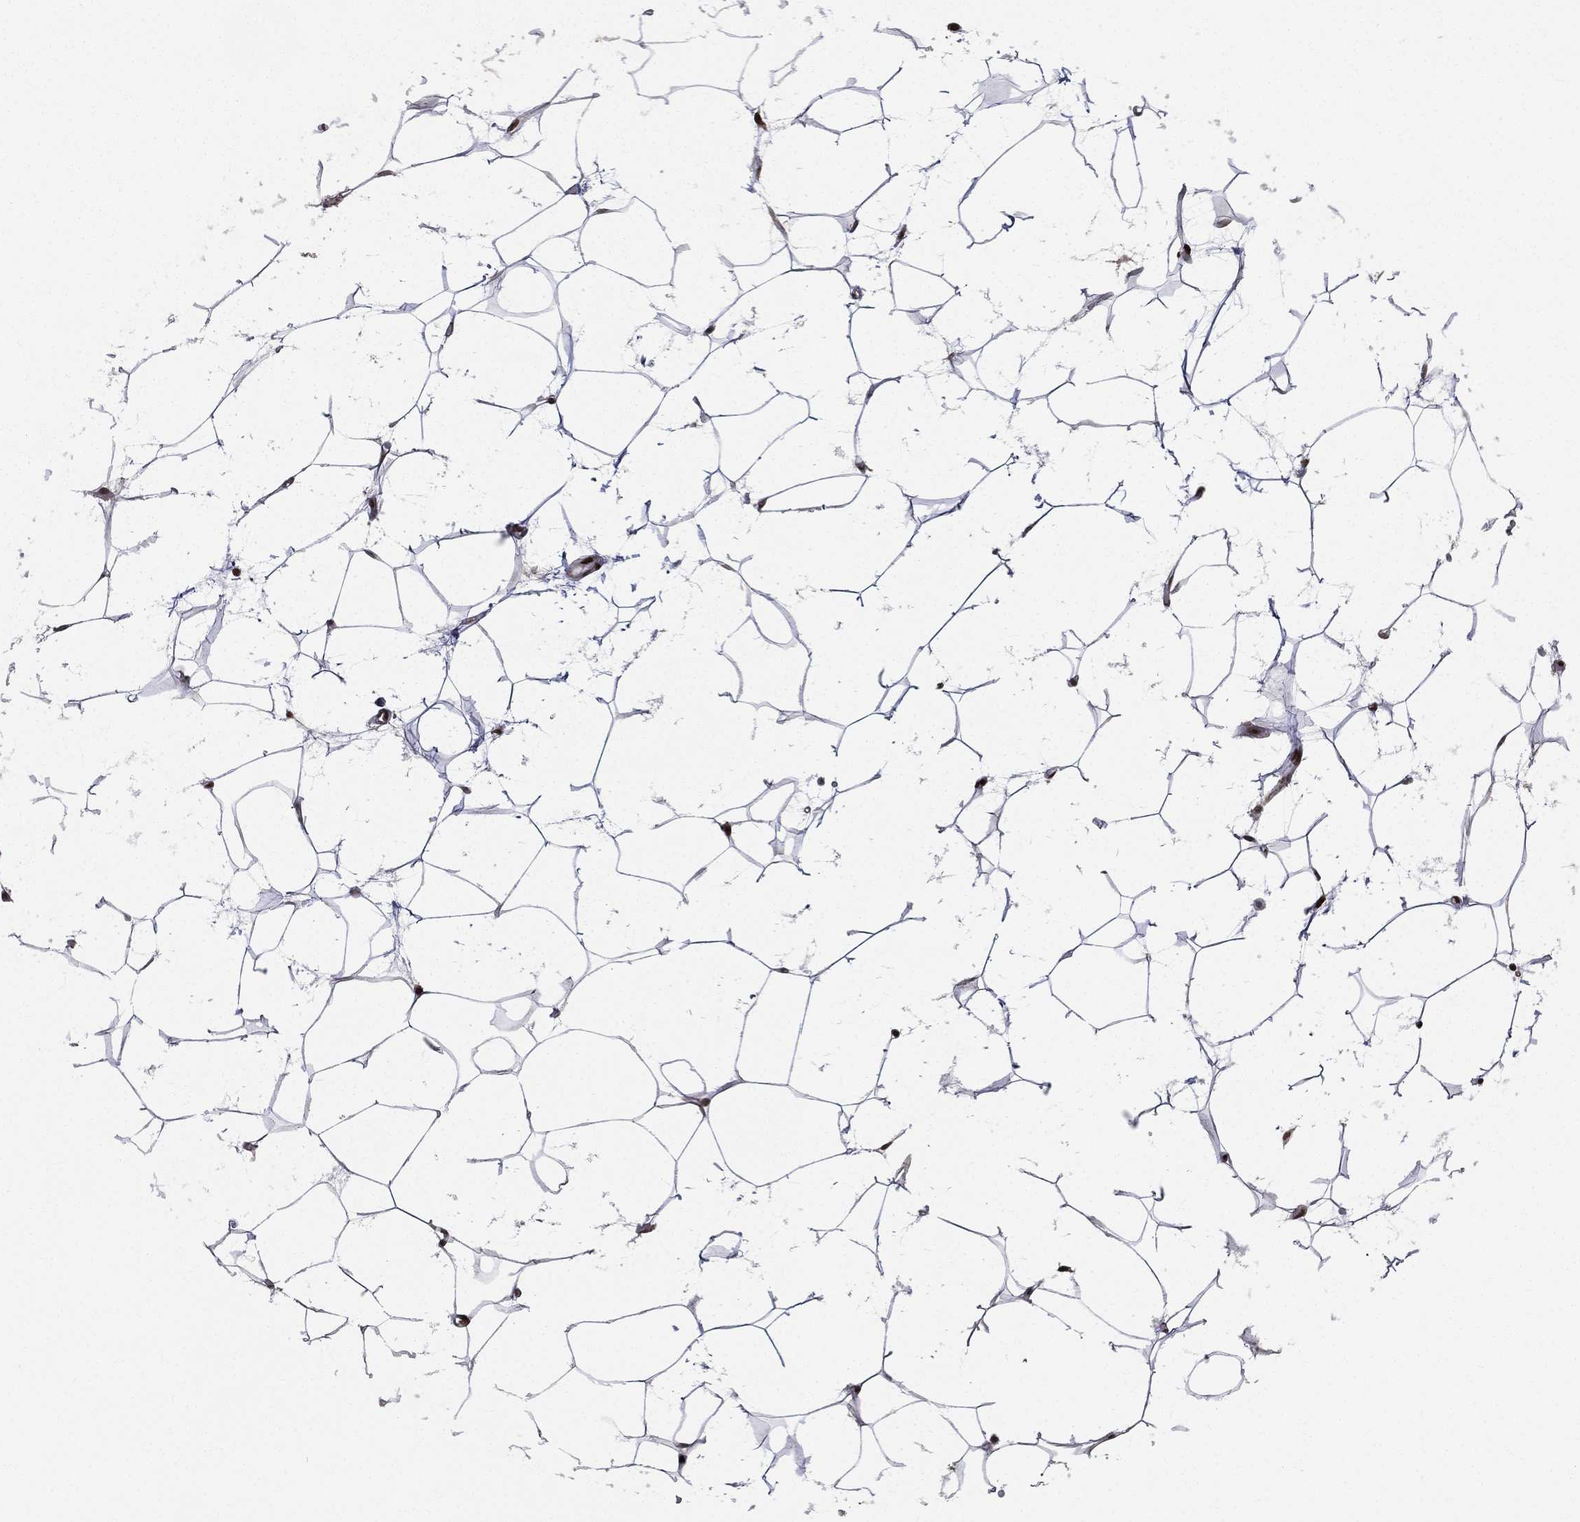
{"staining": {"intensity": "strong", "quantity": ">75%", "location": "nuclear"}, "tissue": "adipose tissue", "cell_type": "Adipocytes", "image_type": "normal", "snomed": [{"axis": "morphology", "description": "Normal tissue, NOS"}, {"axis": "topography", "description": "Breast"}], "caption": "A brown stain labels strong nuclear expression of a protein in adipocytes of unremarkable adipose tissue.", "gene": "LMNB1", "patient": {"sex": "female", "age": 49}}